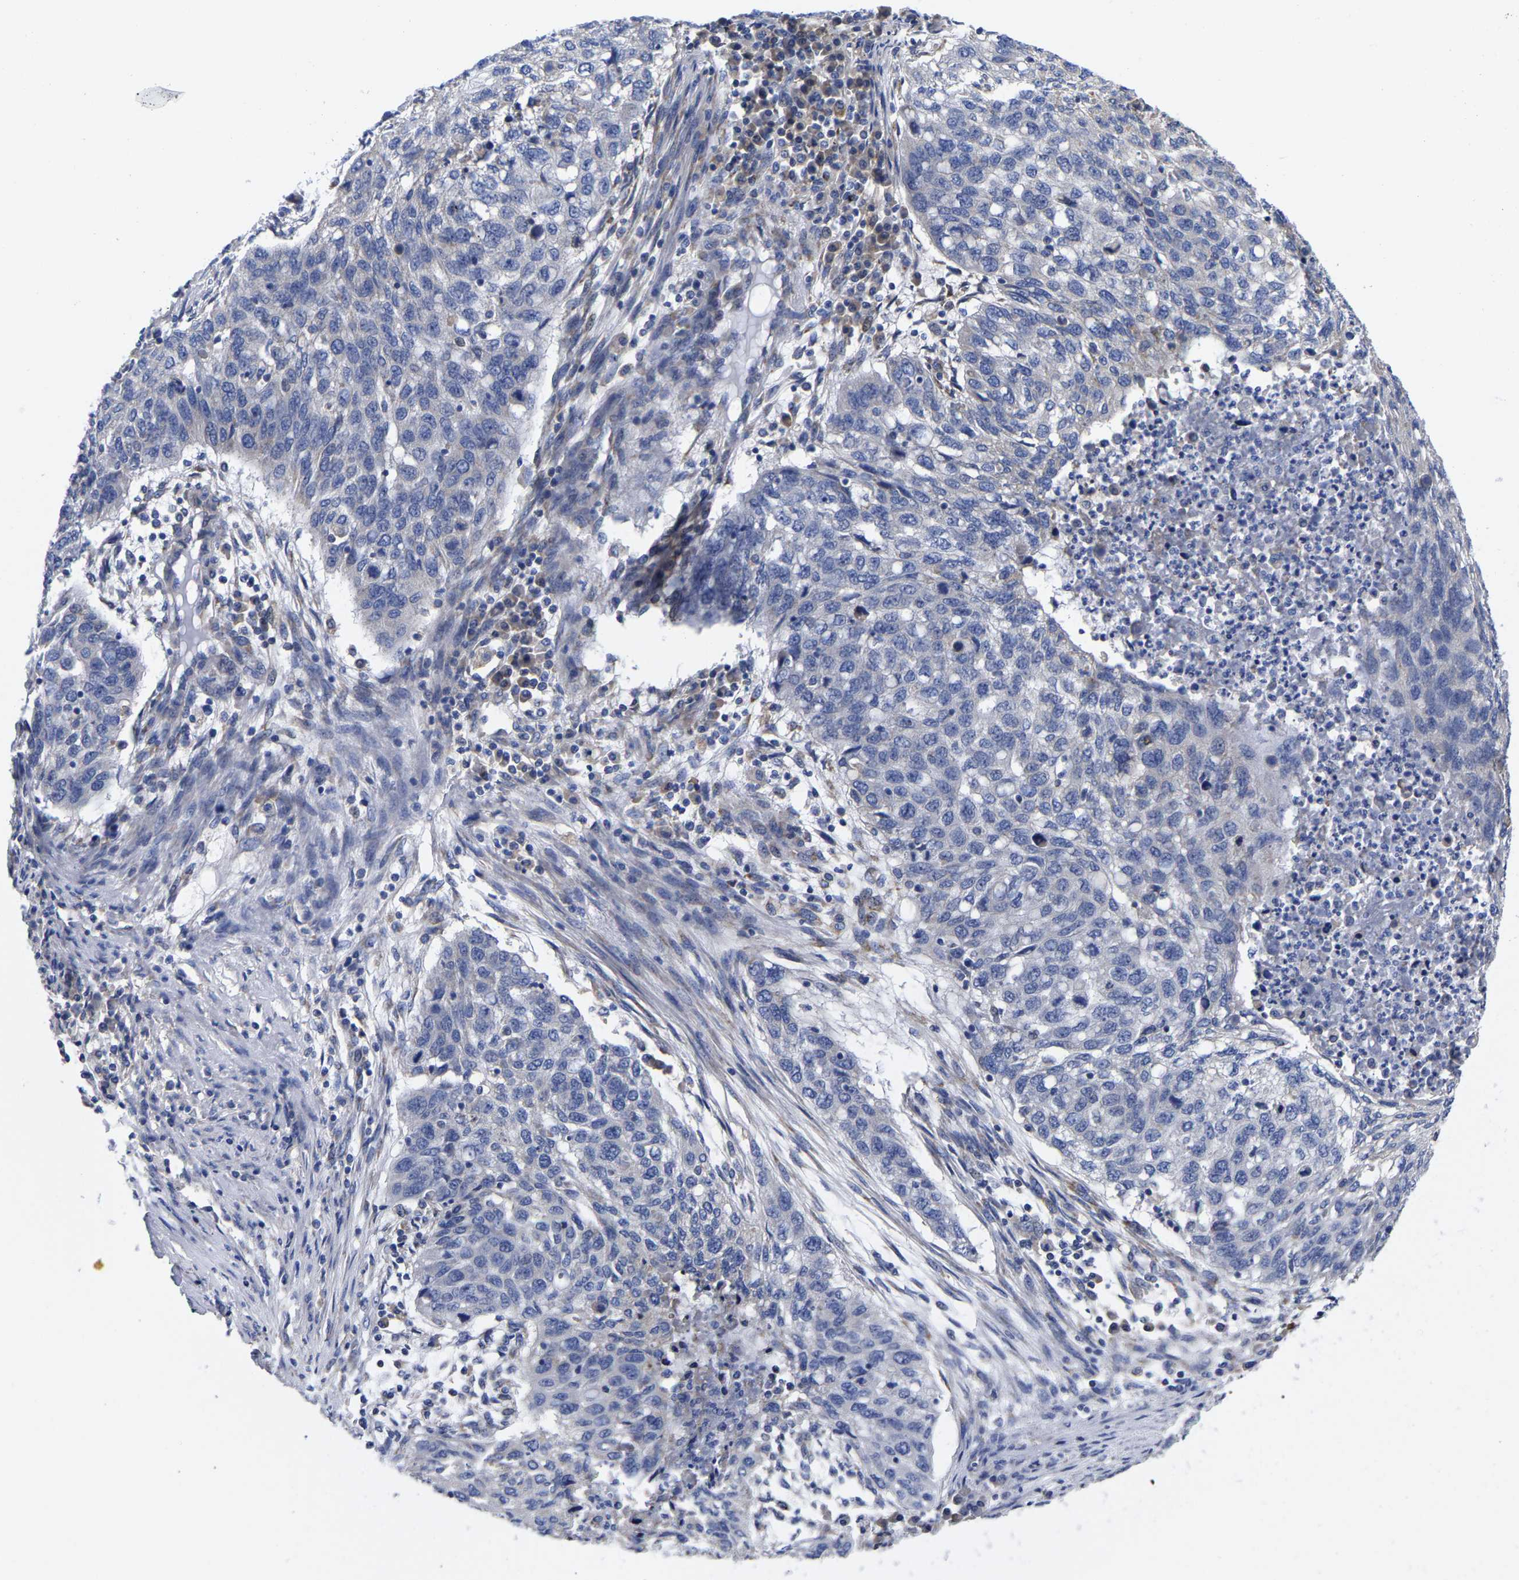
{"staining": {"intensity": "negative", "quantity": "none", "location": "none"}, "tissue": "lung cancer", "cell_type": "Tumor cells", "image_type": "cancer", "snomed": [{"axis": "morphology", "description": "Squamous cell carcinoma, NOS"}, {"axis": "topography", "description": "Lung"}], "caption": "Photomicrograph shows no protein expression in tumor cells of squamous cell carcinoma (lung) tissue.", "gene": "CFAP298", "patient": {"sex": "female", "age": 63}}